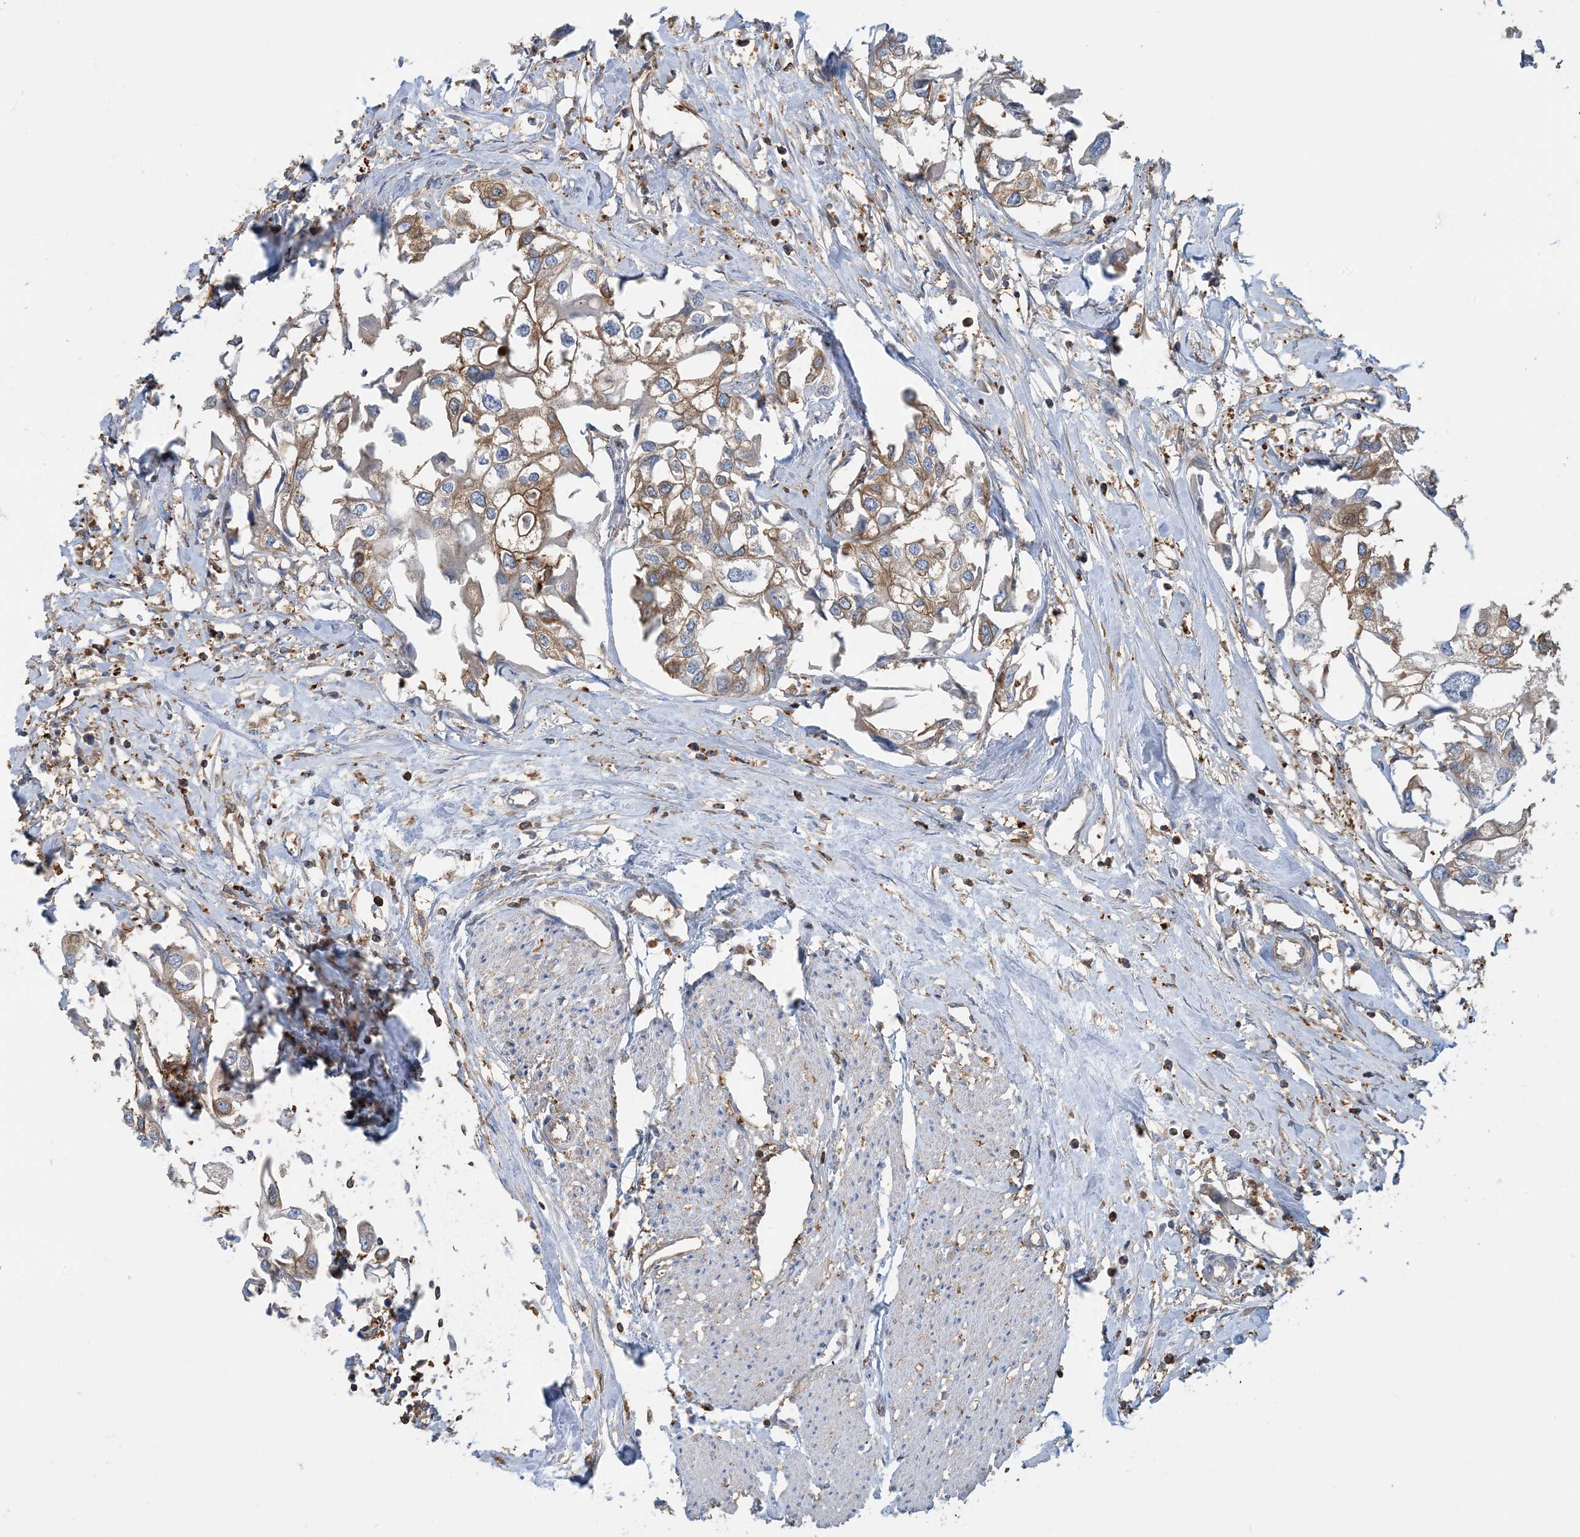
{"staining": {"intensity": "weak", "quantity": ">75%", "location": "cytoplasmic/membranous"}, "tissue": "urothelial cancer", "cell_type": "Tumor cells", "image_type": "cancer", "snomed": [{"axis": "morphology", "description": "Urothelial carcinoma, High grade"}, {"axis": "topography", "description": "Urinary bladder"}], "caption": "A brown stain highlights weak cytoplasmic/membranous positivity of a protein in human urothelial cancer tumor cells.", "gene": "SFMBT2", "patient": {"sex": "male", "age": 64}}